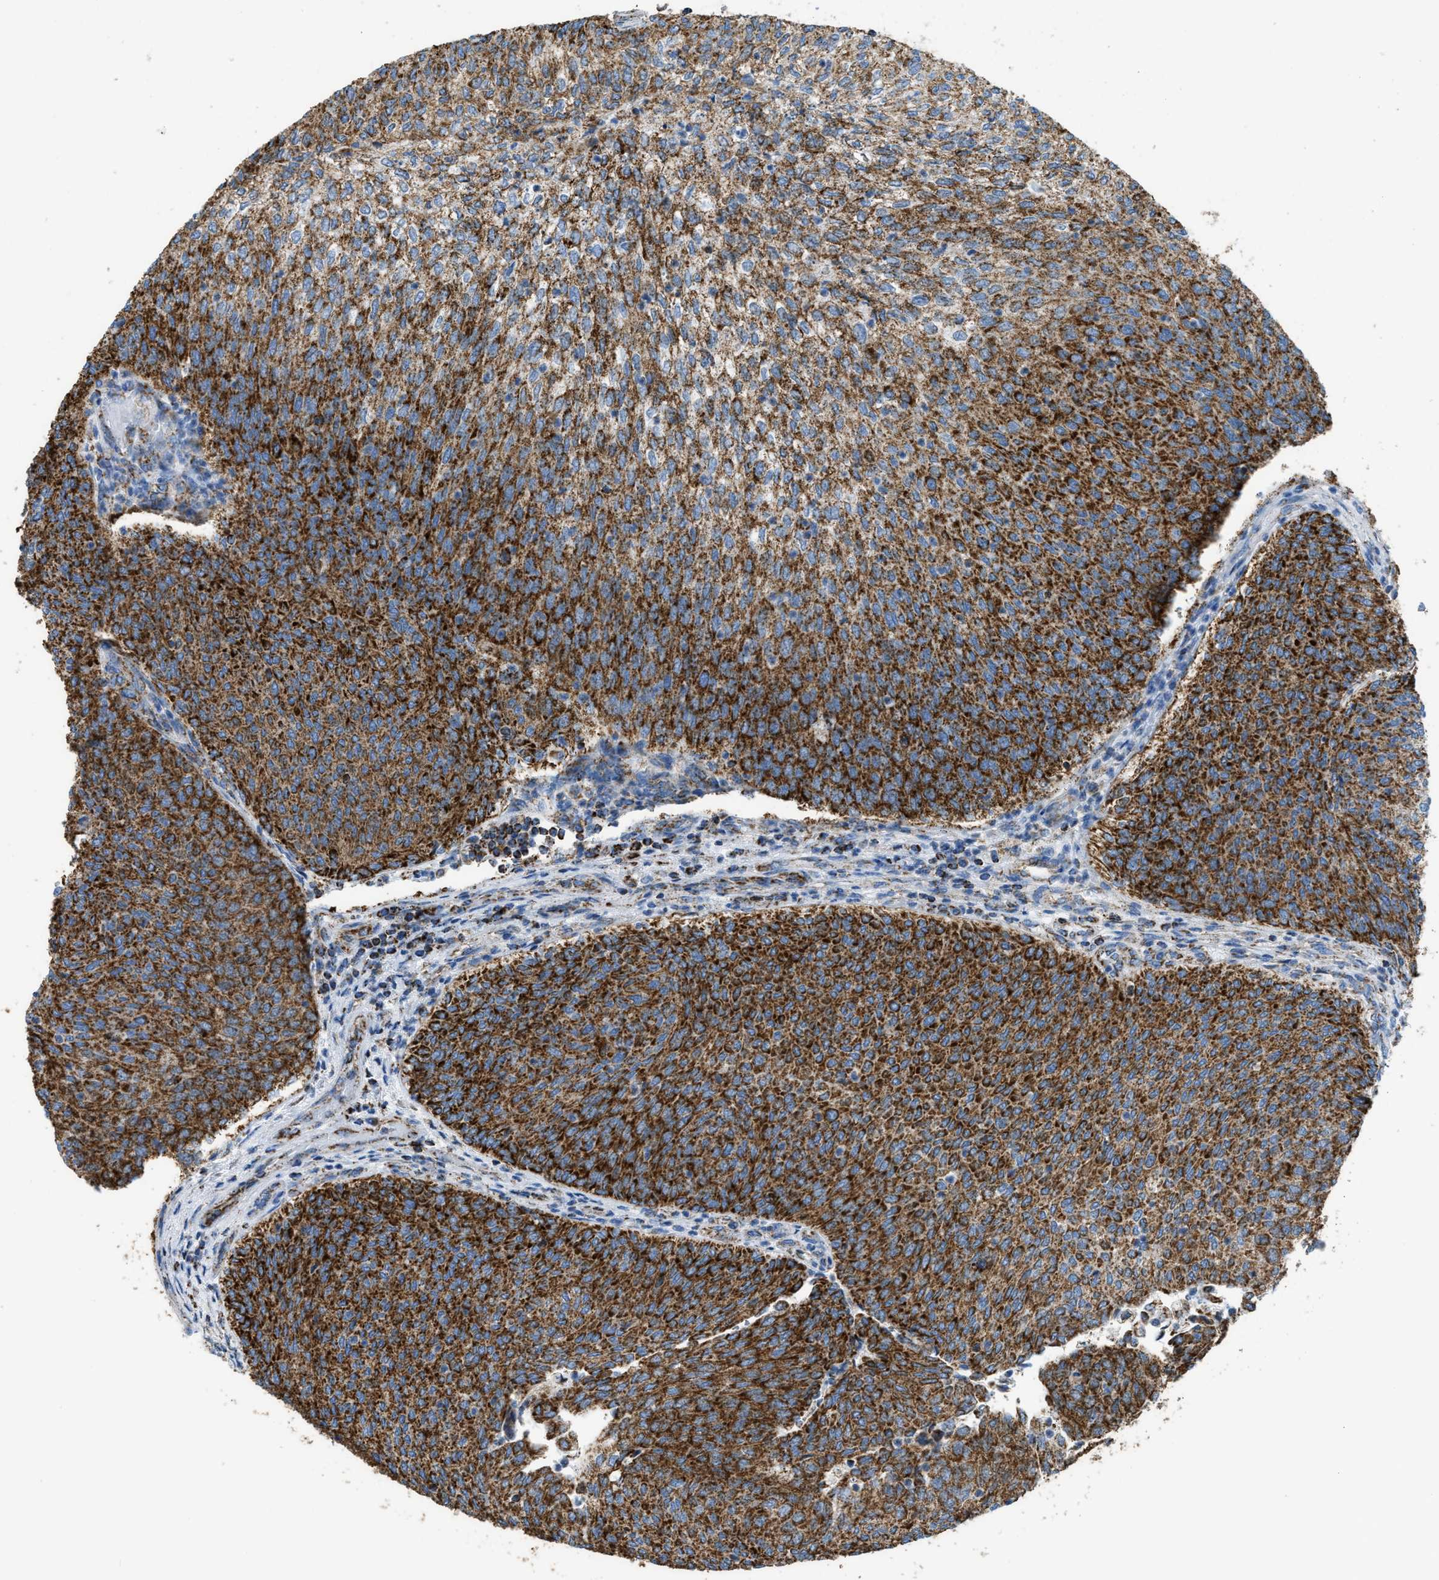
{"staining": {"intensity": "strong", "quantity": ">75%", "location": "cytoplasmic/membranous"}, "tissue": "urothelial cancer", "cell_type": "Tumor cells", "image_type": "cancer", "snomed": [{"axis": "morphology", "description": "Urothelial carcinoma, Low grade"}, {"axis": "topography", "description": "Urinary bladder"}], "caption": "Protein expression analysis of urothelial cancer shows strong cytoplasmic/membranous positivity in approximately >75% of tumor cells. The protein is shown in brown color, while the nuclei are stained blue.", "gene": "ETFB", "patient": {"sex": "female", "age": 79}}